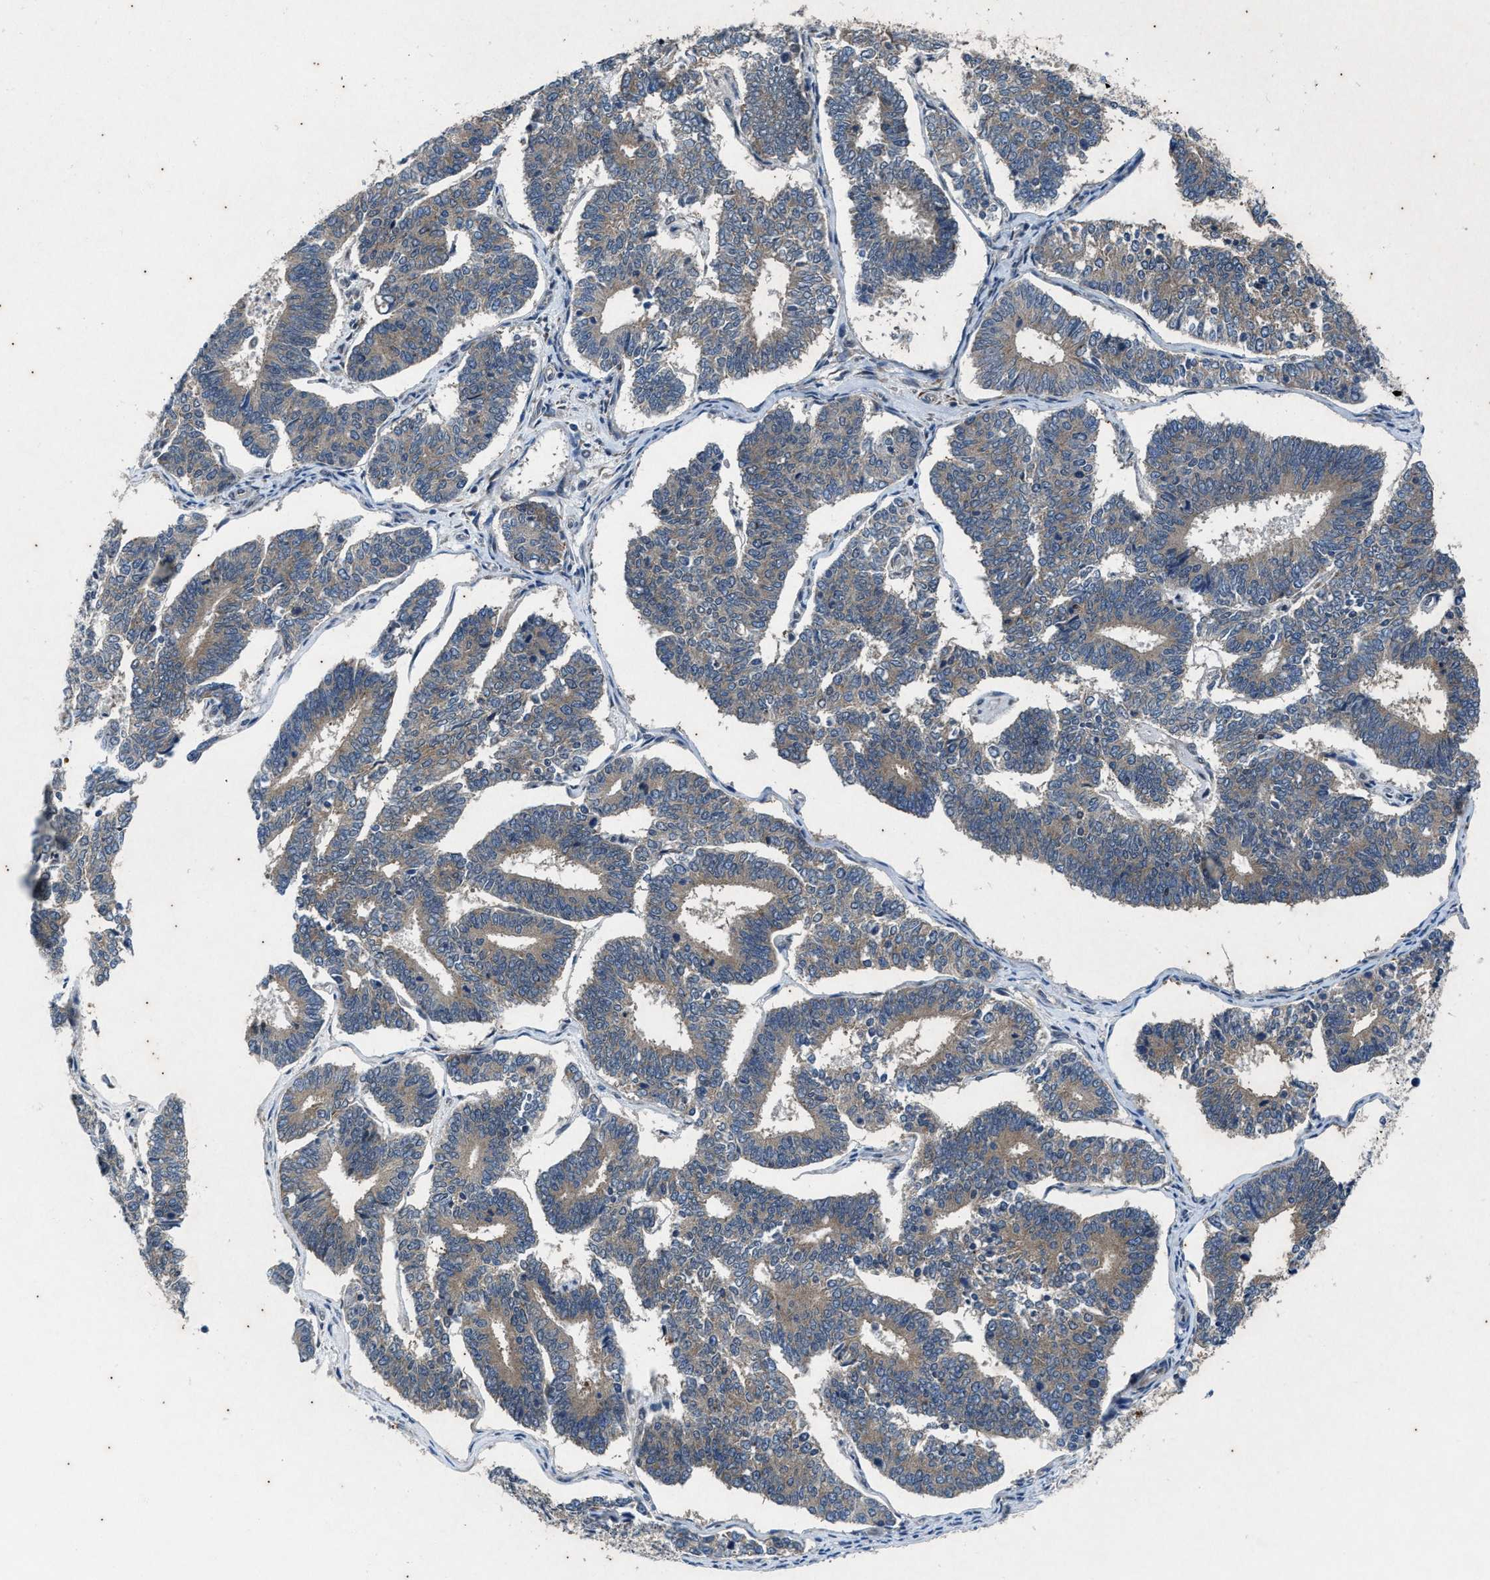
{"staining": {"intensity": "weak", "quantity": ">75%", "location": "cytoplasmic/membranous"}, "tissue": "endometrial cancer", "cell_type": "Tumor cells", "image_type": "cancer", "snomed": [{"axis": "morphology", "description": "Adenocarcinoma, NOS"}, {"axis": "topography", "description": "Endometrium"}], "caption": "Adenocarcinoma (endometrial) stained with DAB immunohistochemistry (IHC) demonstrates low levels of weak cytoplasmic/membranous staining in approximately >75% of tumor cells. (Brightfield microscopy of DAB IHC at high magnification).", "gene": "KIF24", "patient": {"sex": "female", "age": 70}}